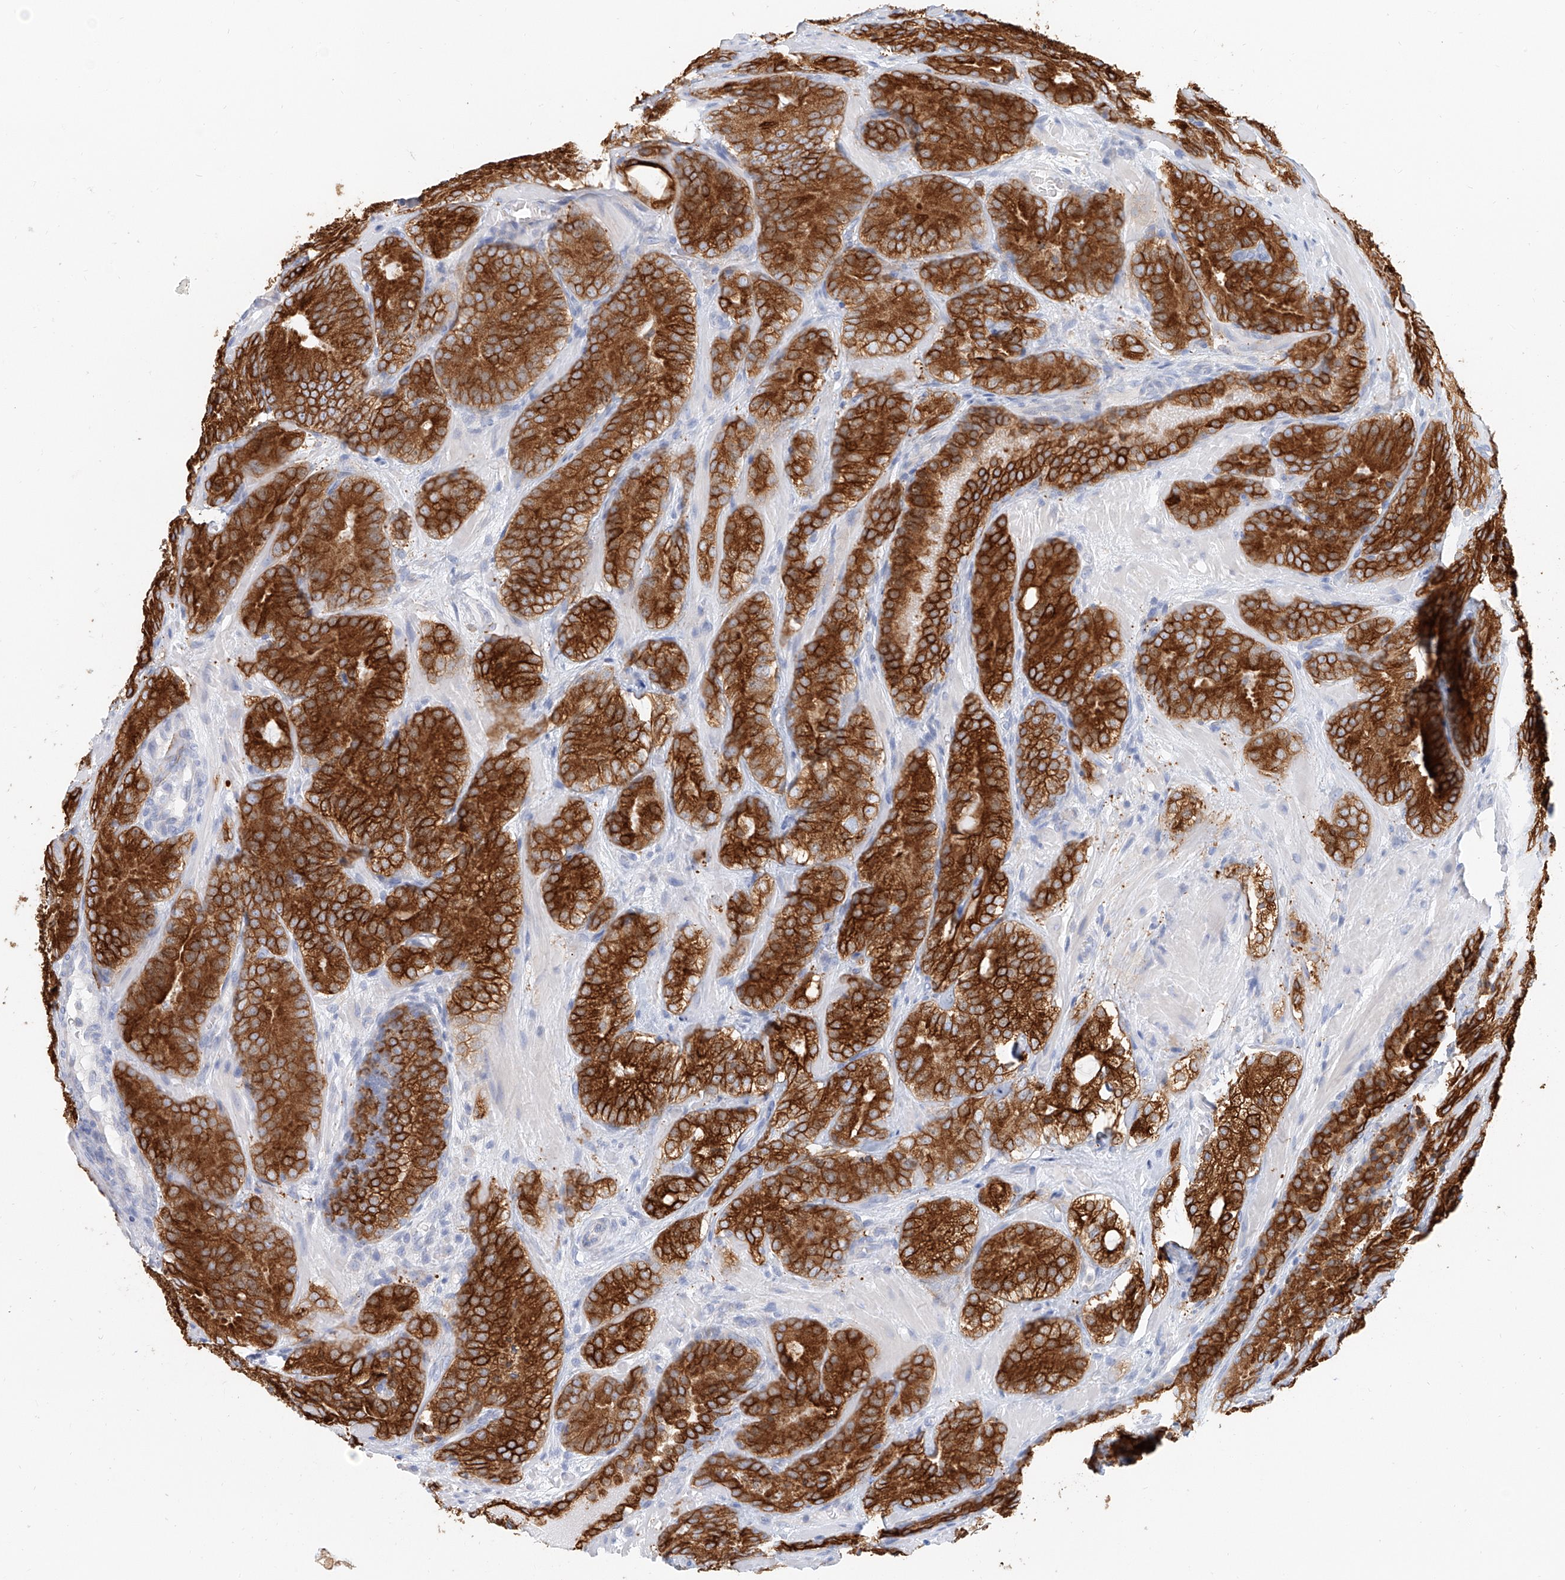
{"staining": {"intensity": "strong", "quantity": ">75%", "location": "cytoplasmic/membranous"}, "tissue": "prostate cancer", "cell_type": "Tumor cells", "image_type": "cancer", "snomed": [{"axis": "morphology", "description": "Adenocarcinoma, High grade"}, {"axis": "topography", "description": "Prostate"}], "caption": "Prostate high-grade adenocarcinoma was stained to show a protein in brown. There is high levels of strong cytoplasmic/membranous positivity in approximately >75% of tumor cells.", "gene": "DHRS7", "patient": {"sex": "male", "age": 57}}